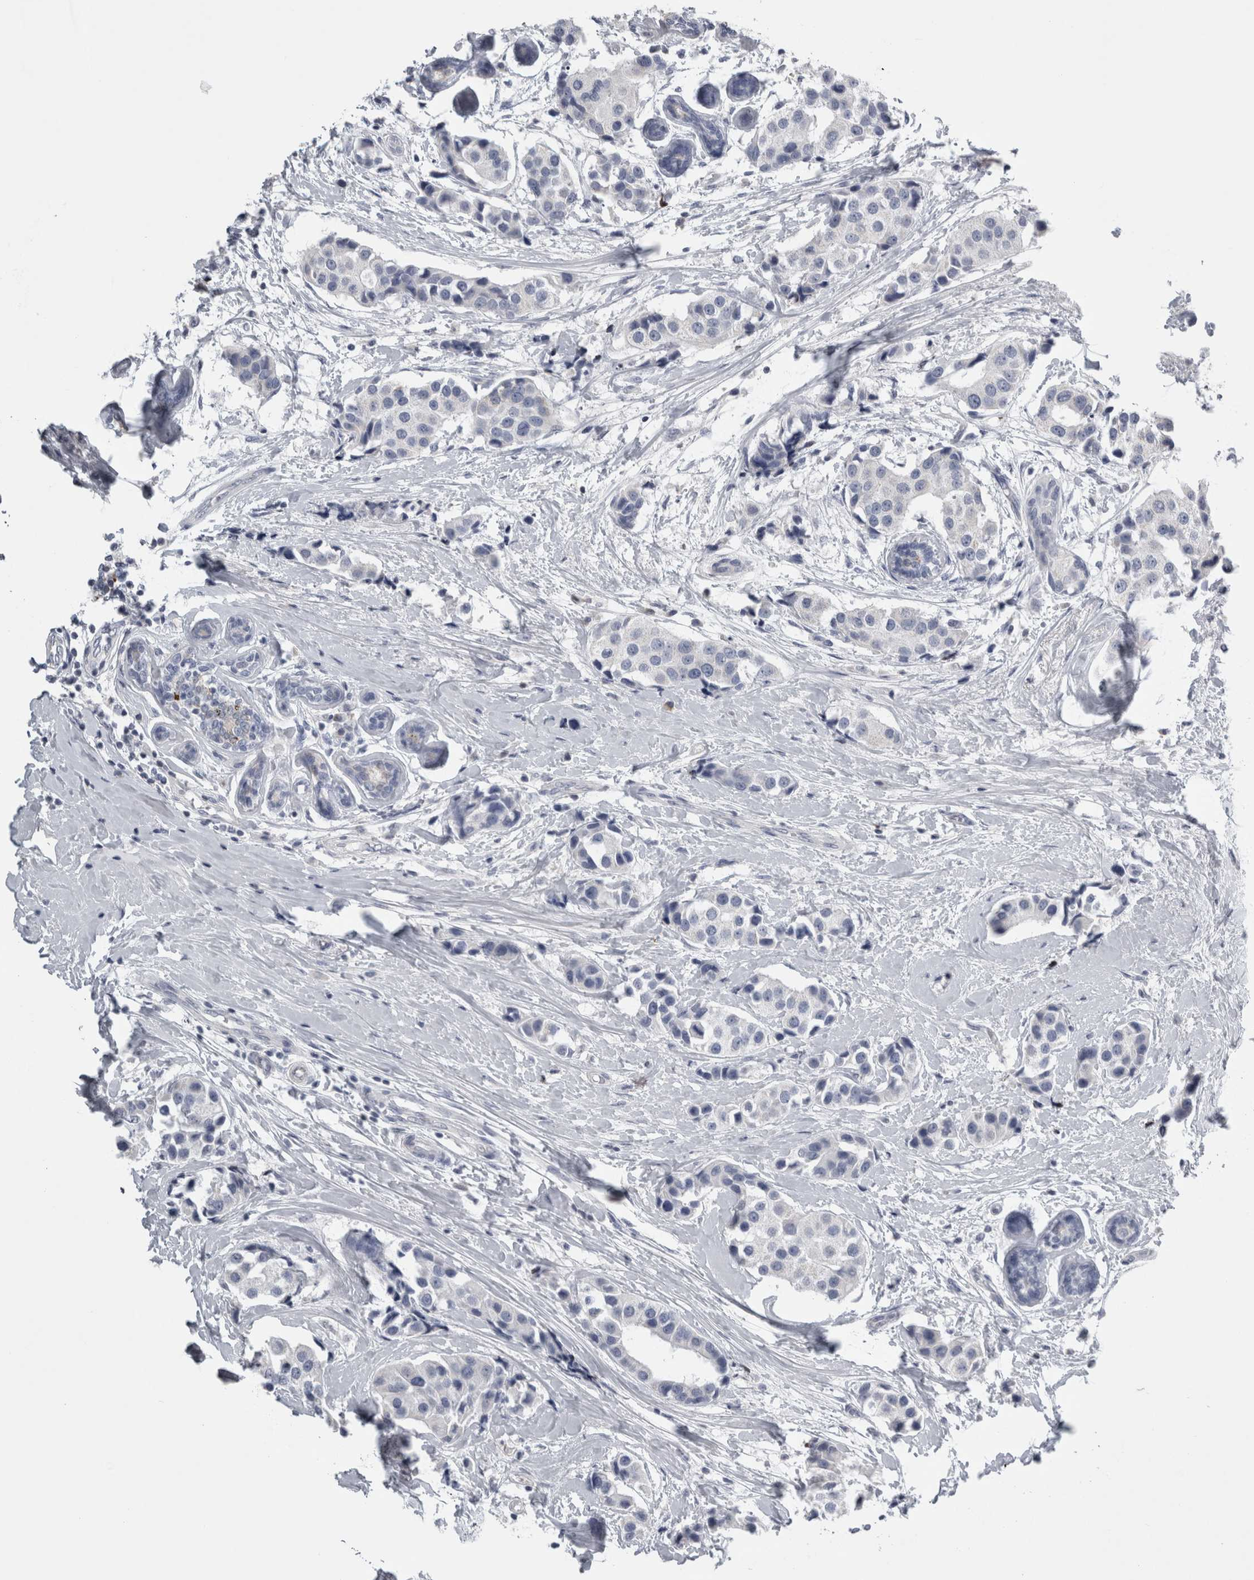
{"staining": {"intensity": "negative", "quantity": "none", "location": "none"}, "tissue": "breast cancer", "cell_type": "Tumor cells", "image_type": "cancer", "snomed": [{"axis": "morphology", "description": "Normal tissue, NOS"}, {"axis": "morphology", "description": "Duct carcinoma"}, {"axis": "topography", "description": "Breast"}], "caption": "Tumor cells are negative for brown protein staining in infiltrating ductal carcinoma (breast).", "gene": "TCAP", "patient": {"sex": "female", "age": 39}}